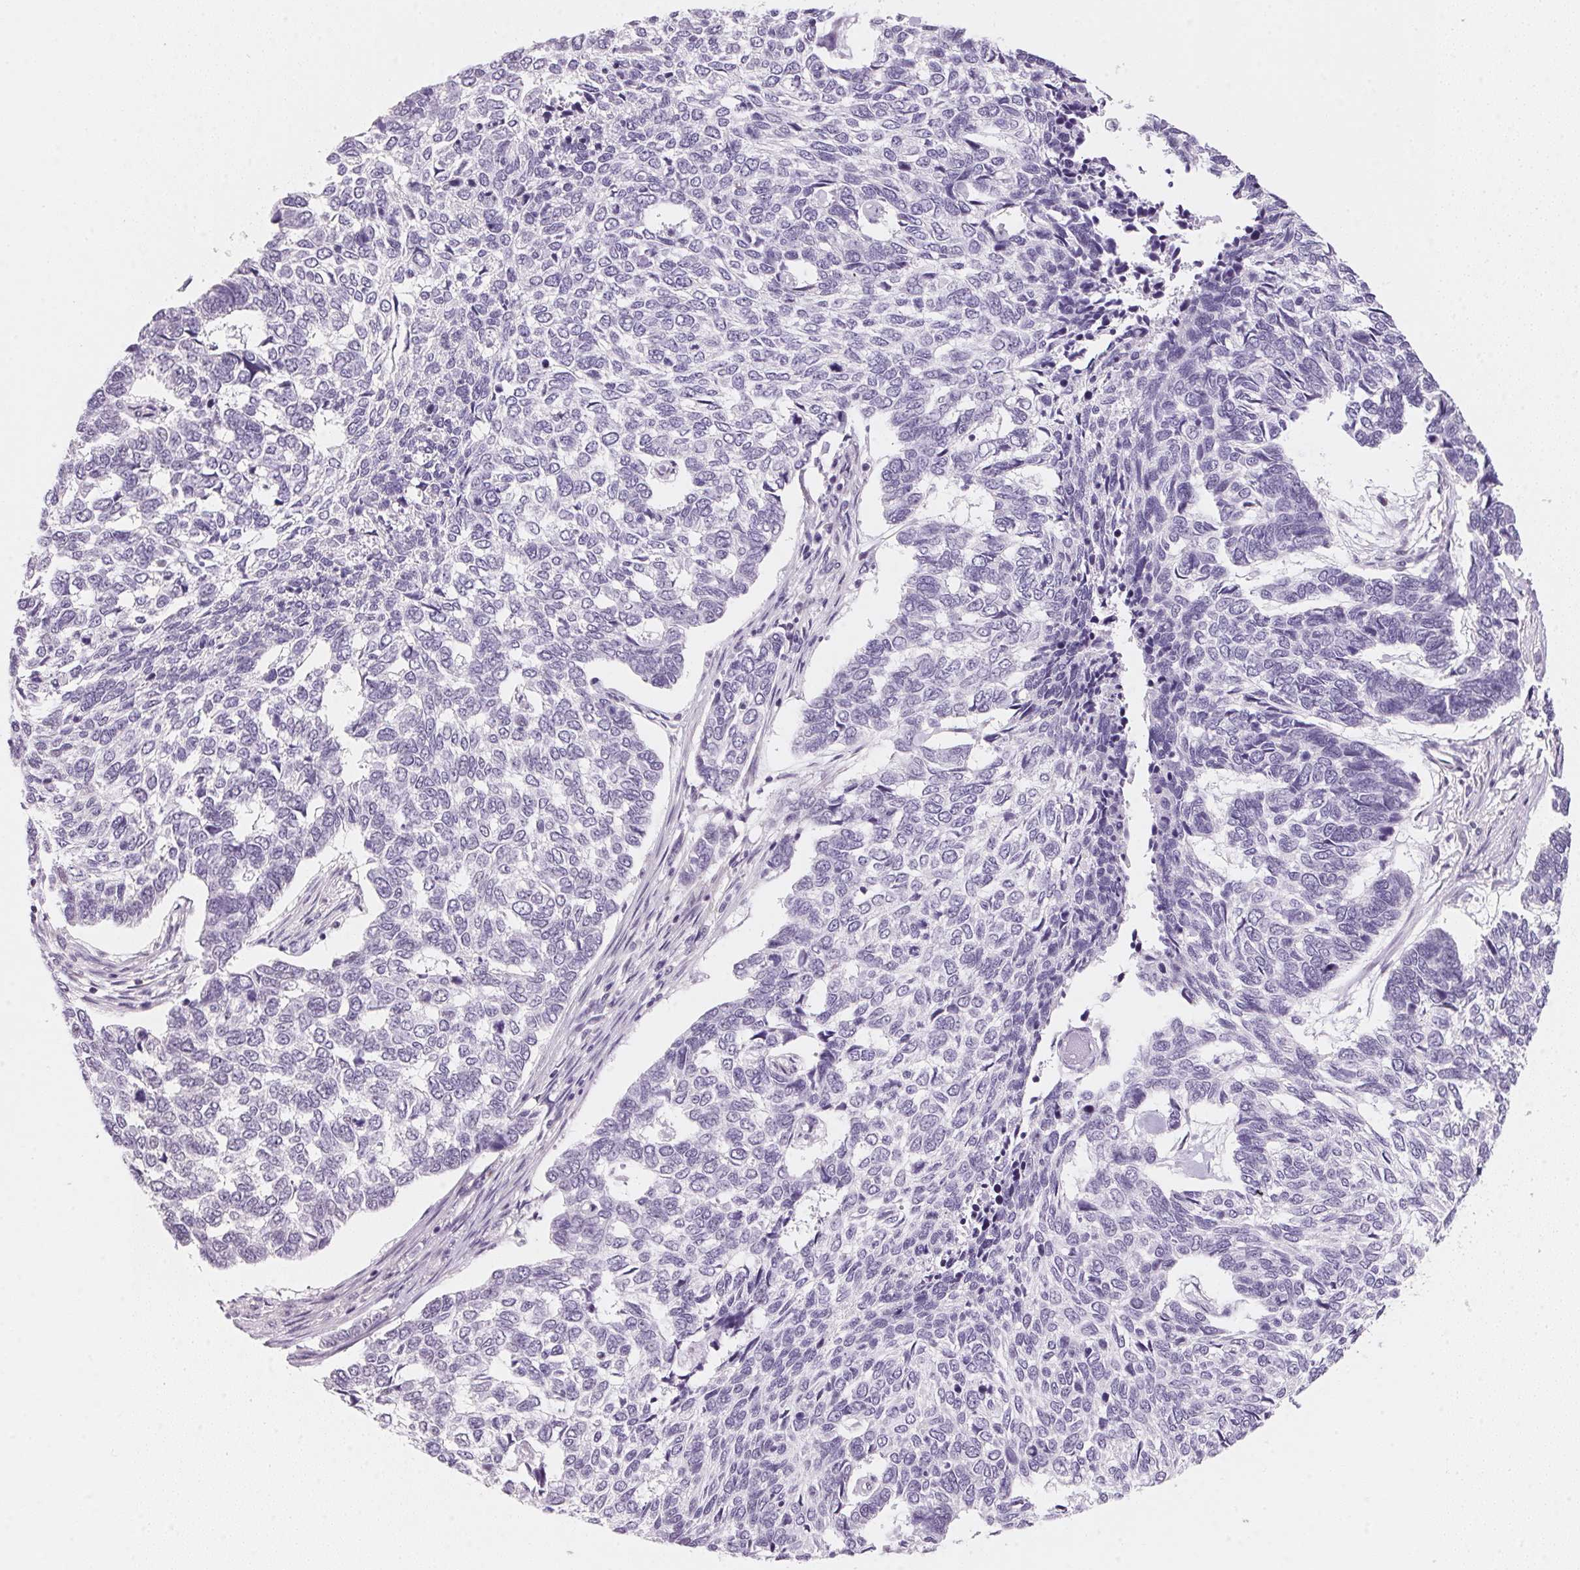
{"staining": {"intensity": "negative", "quantity": "none", "location": "none"}, "tissue": "skin cancer", "cell_type": "Tumor cells", "image_type": "cancer", "snomed": [{"axis": "morphology", "description": "Basal cell carcinoma"}, {"axis": "topography", "description": "Skin"}], "caption": "This is a photomicrograph of immunohistochemistry staining of skin cancer, which shows no positivity in tumor cells. (Immunohistochemistry (ihc), brightfield microscopy, high magnification).", "gene": "GIPC2", "patient": {"sex": "female", "age": 65}}